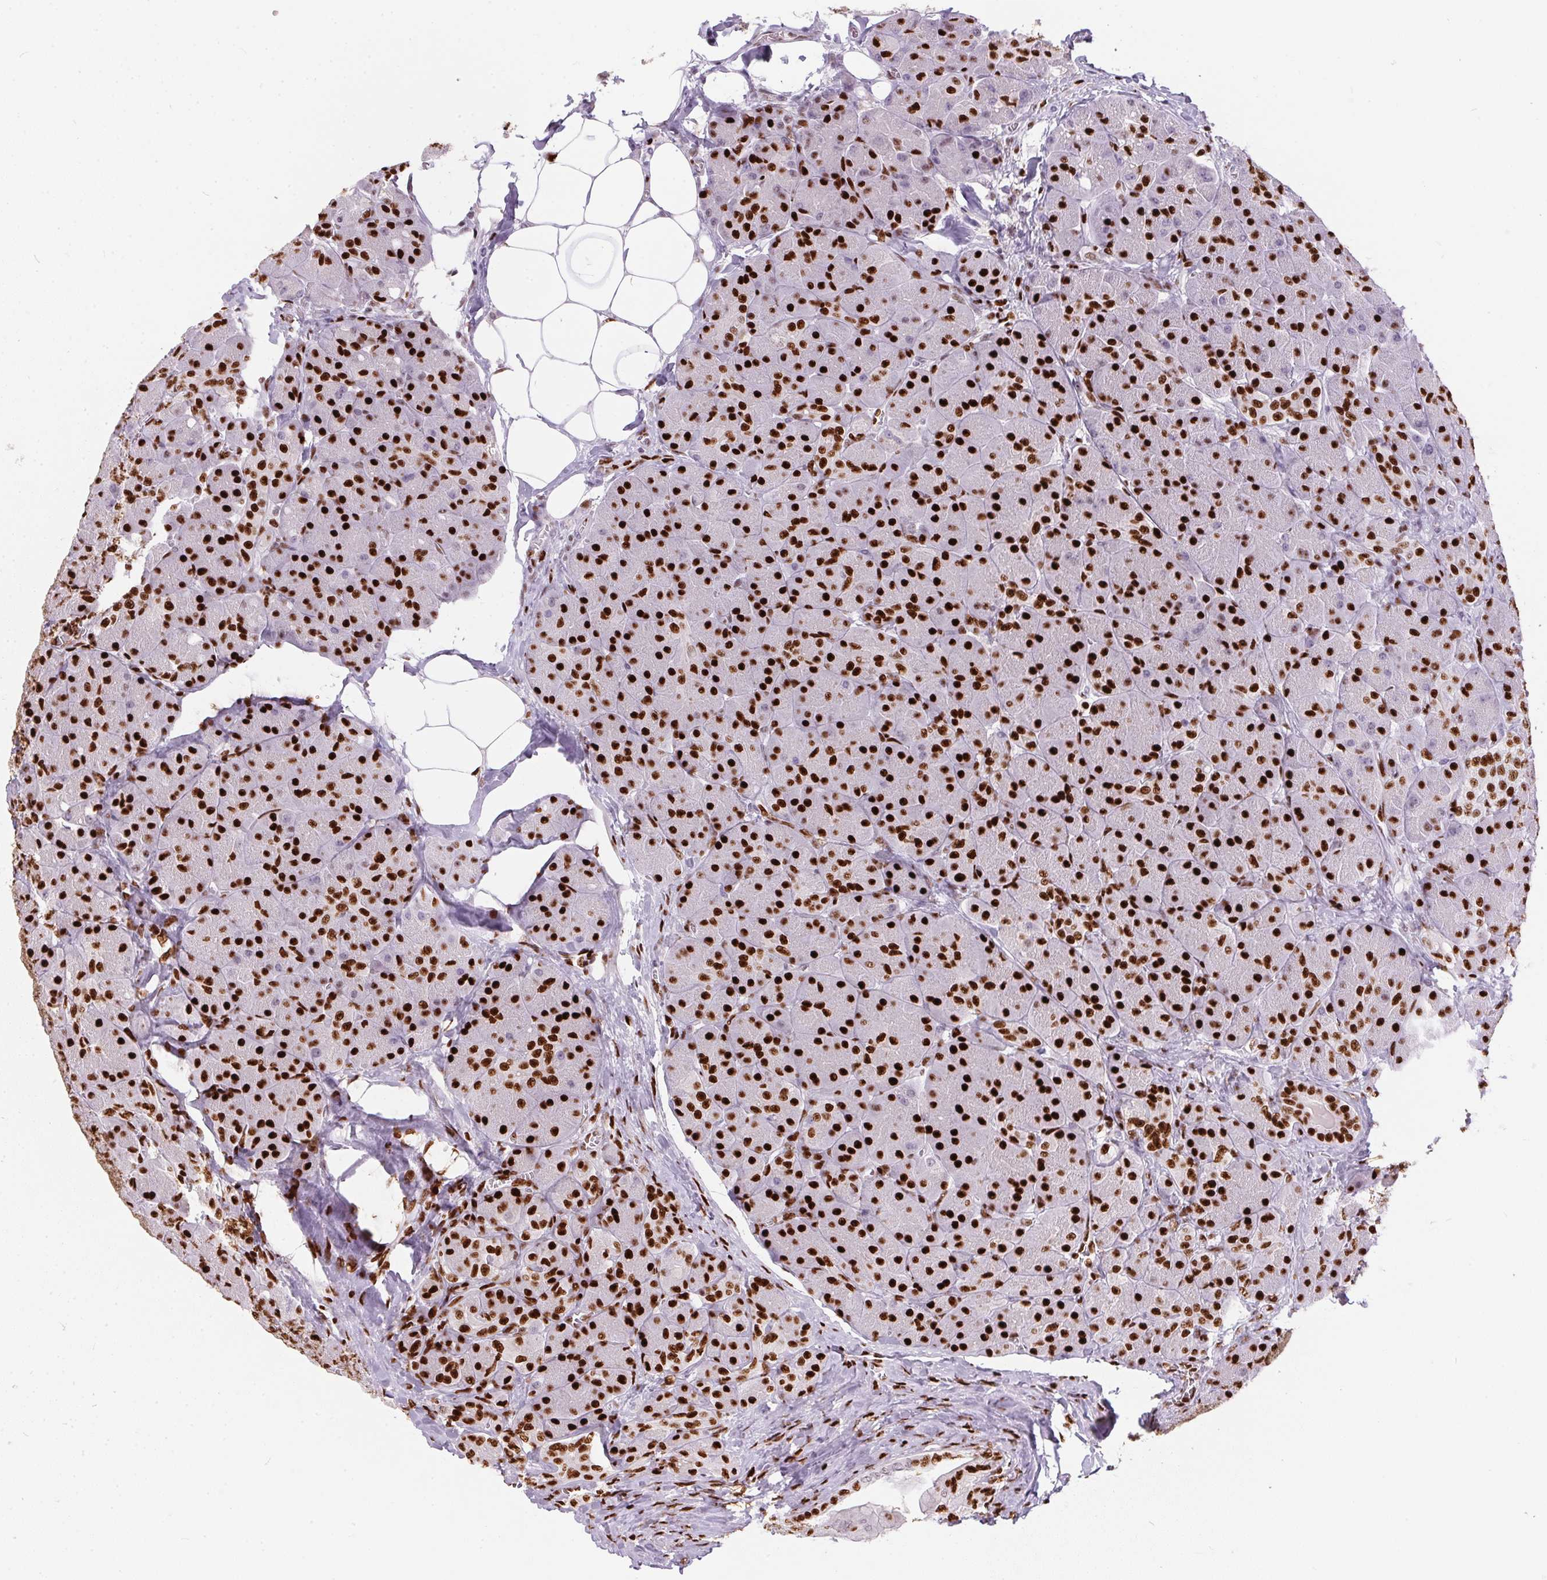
{"staining": {"intensity": "strong", "quantity": ">75%", "location": "nuclear"}, "tissue": "pancreas", "cell_type": "Exocrine glandular cells", "image_type": "normal", "snomed": [{"axis": "morphology", "description": "Normal tissue, NOS"}, {"axis": "topography", "description": "Pancreas"}], "caption": "Immunohistochemical staining of normal pancreas shows strong nuclear protein positivity in about >75% of exocrine glandular cells. (brown staining indicates protein expression, while blue staining denotes nuclei).", "gene": "PAGE3", "patient": {"sex": "male", "age": 55}}